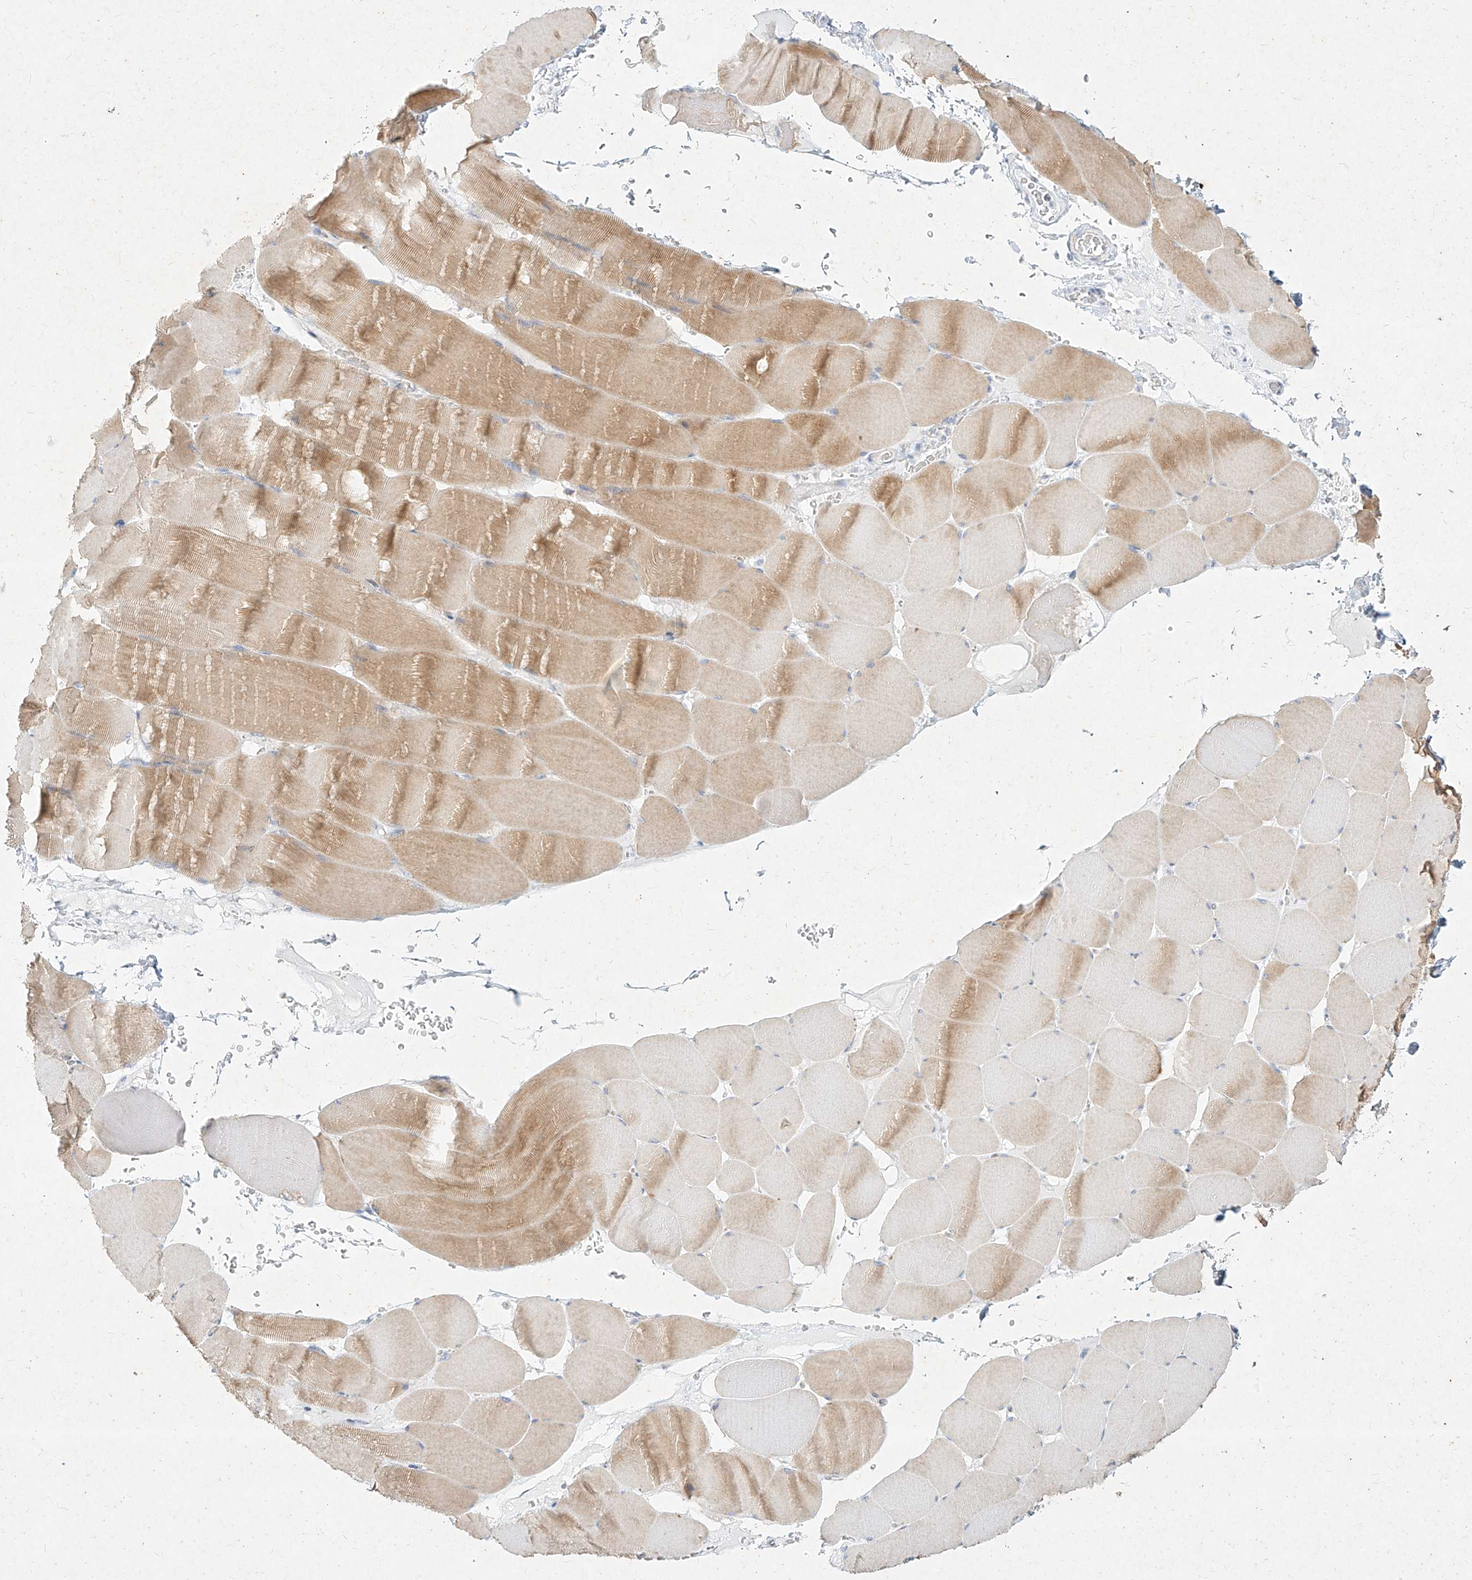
{"staining": {"intensity": "moderate", "quantity": "25%-75%", "location": "cytoplasmic/membranous"}, "tissue": "skeletal muscle", "cell_type": "Myocytes", "image_type": "normal", "snomed": [{"axis": "morphology", "description": "Normal tissue, NOS"}, {"axis": "topography", "description": "Skeletal muscle"}], "caption": "Immunohistochemistry (DAB) staining of unremarkable skeletal muscle displays moderate cytoplasmic/membranous protein staining in approximately 25%-75% of myocytes.", "gene": "MTX2", "patient": {"sex": "male", "age": 62}}